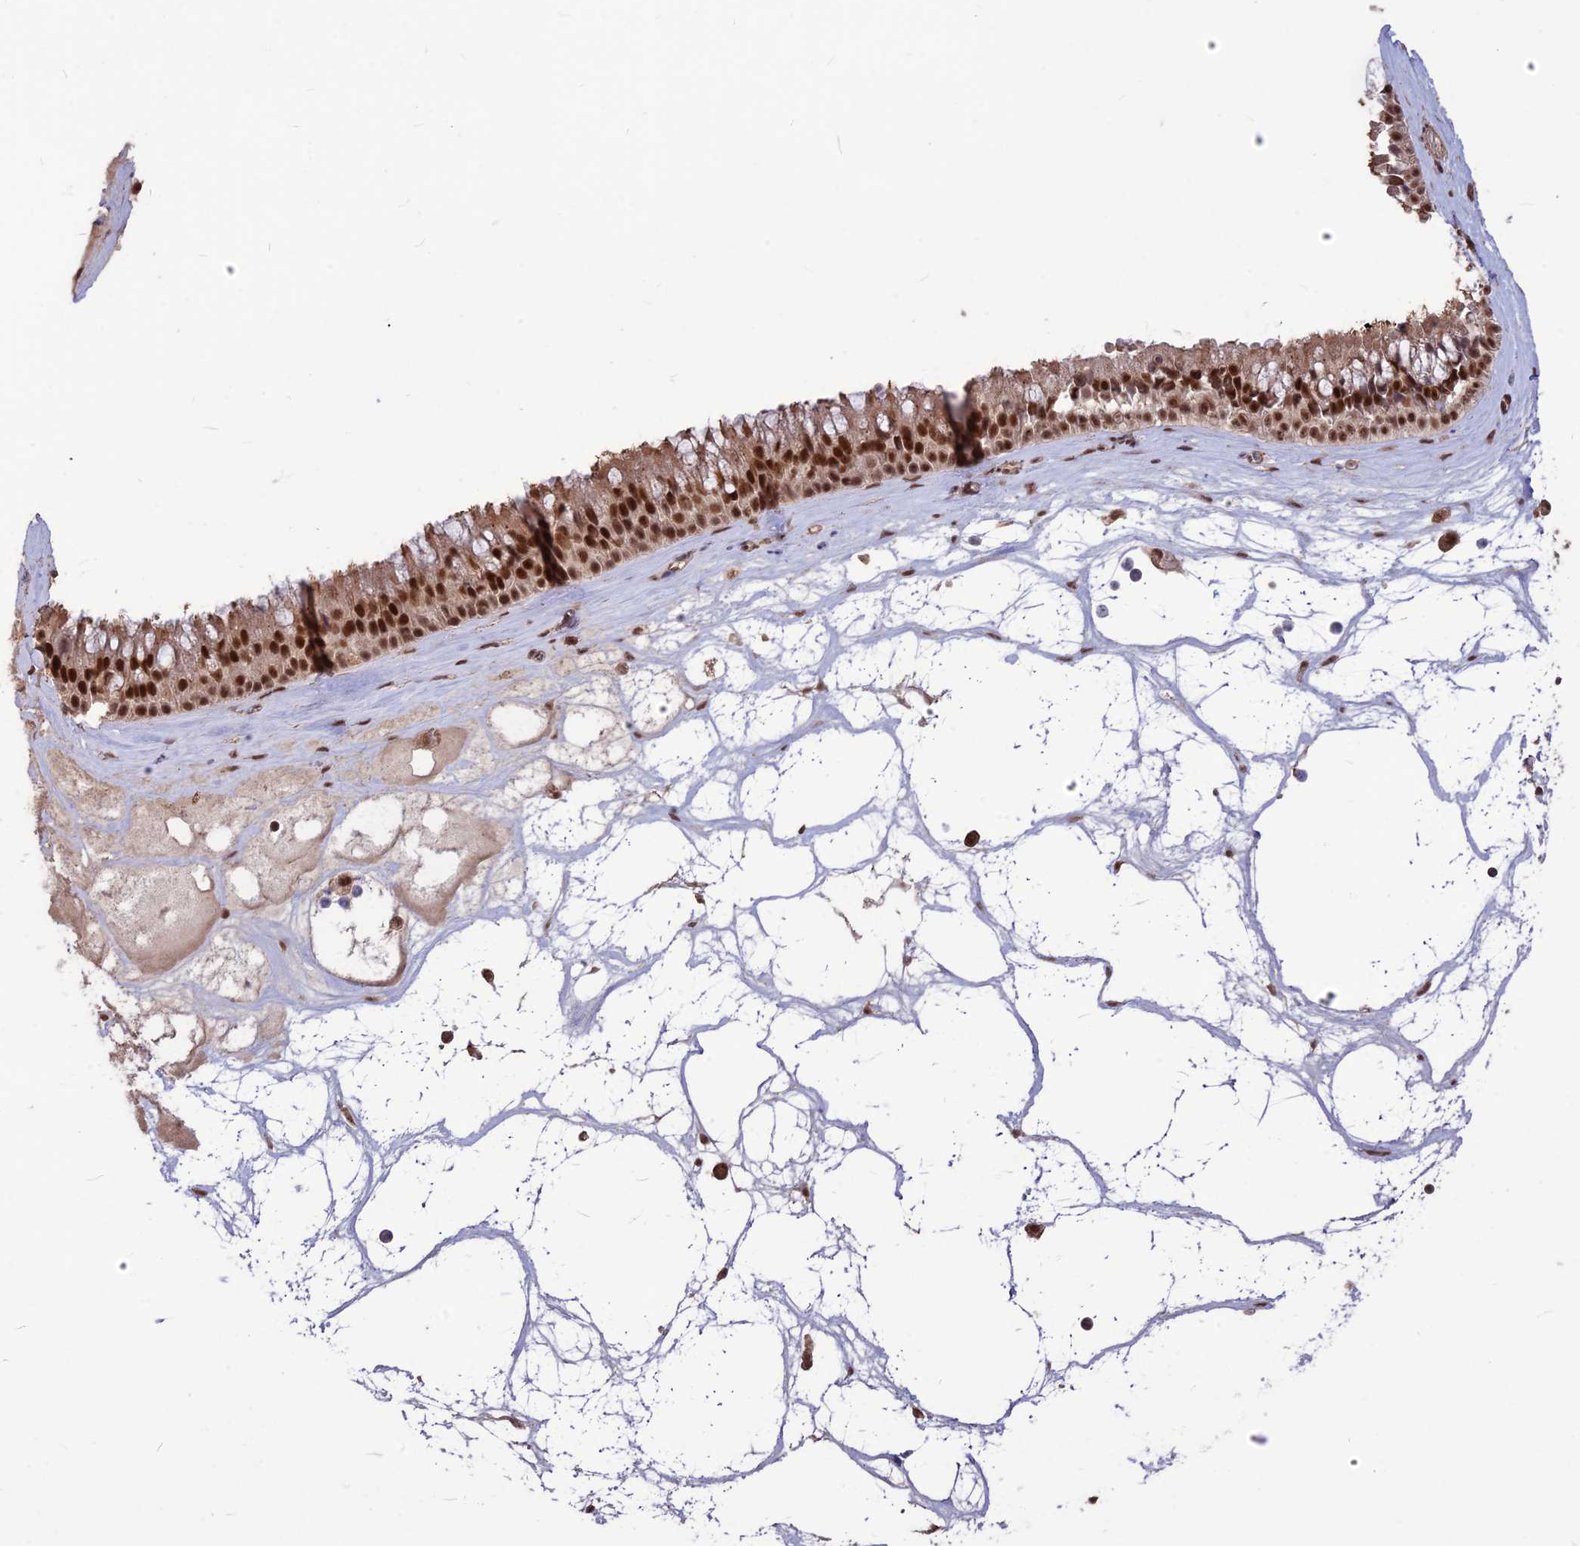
{"staining": {"intensity": "strong", "quantity": ">75%", "location": "nuclear"}, "tissue": "nasopharynx", "cell_type": "Respiratory epithelial cells", "image_type": "normal", "snomed": [{"axis": "morphology", "description": "Normal tissue, NOS"}, {"axis": "topography", "description": "Nasopharynx"}], "caption": "This photomicrograph shows benign nasopharynx stained with IHC to label a protein in brown. The nuclear of respiratory epithelial cells show strong positivity for the protein. Nuclei are counter-stained blue.", "gene": "DIS3", "patient": {"sex": "male", "age": 64}}